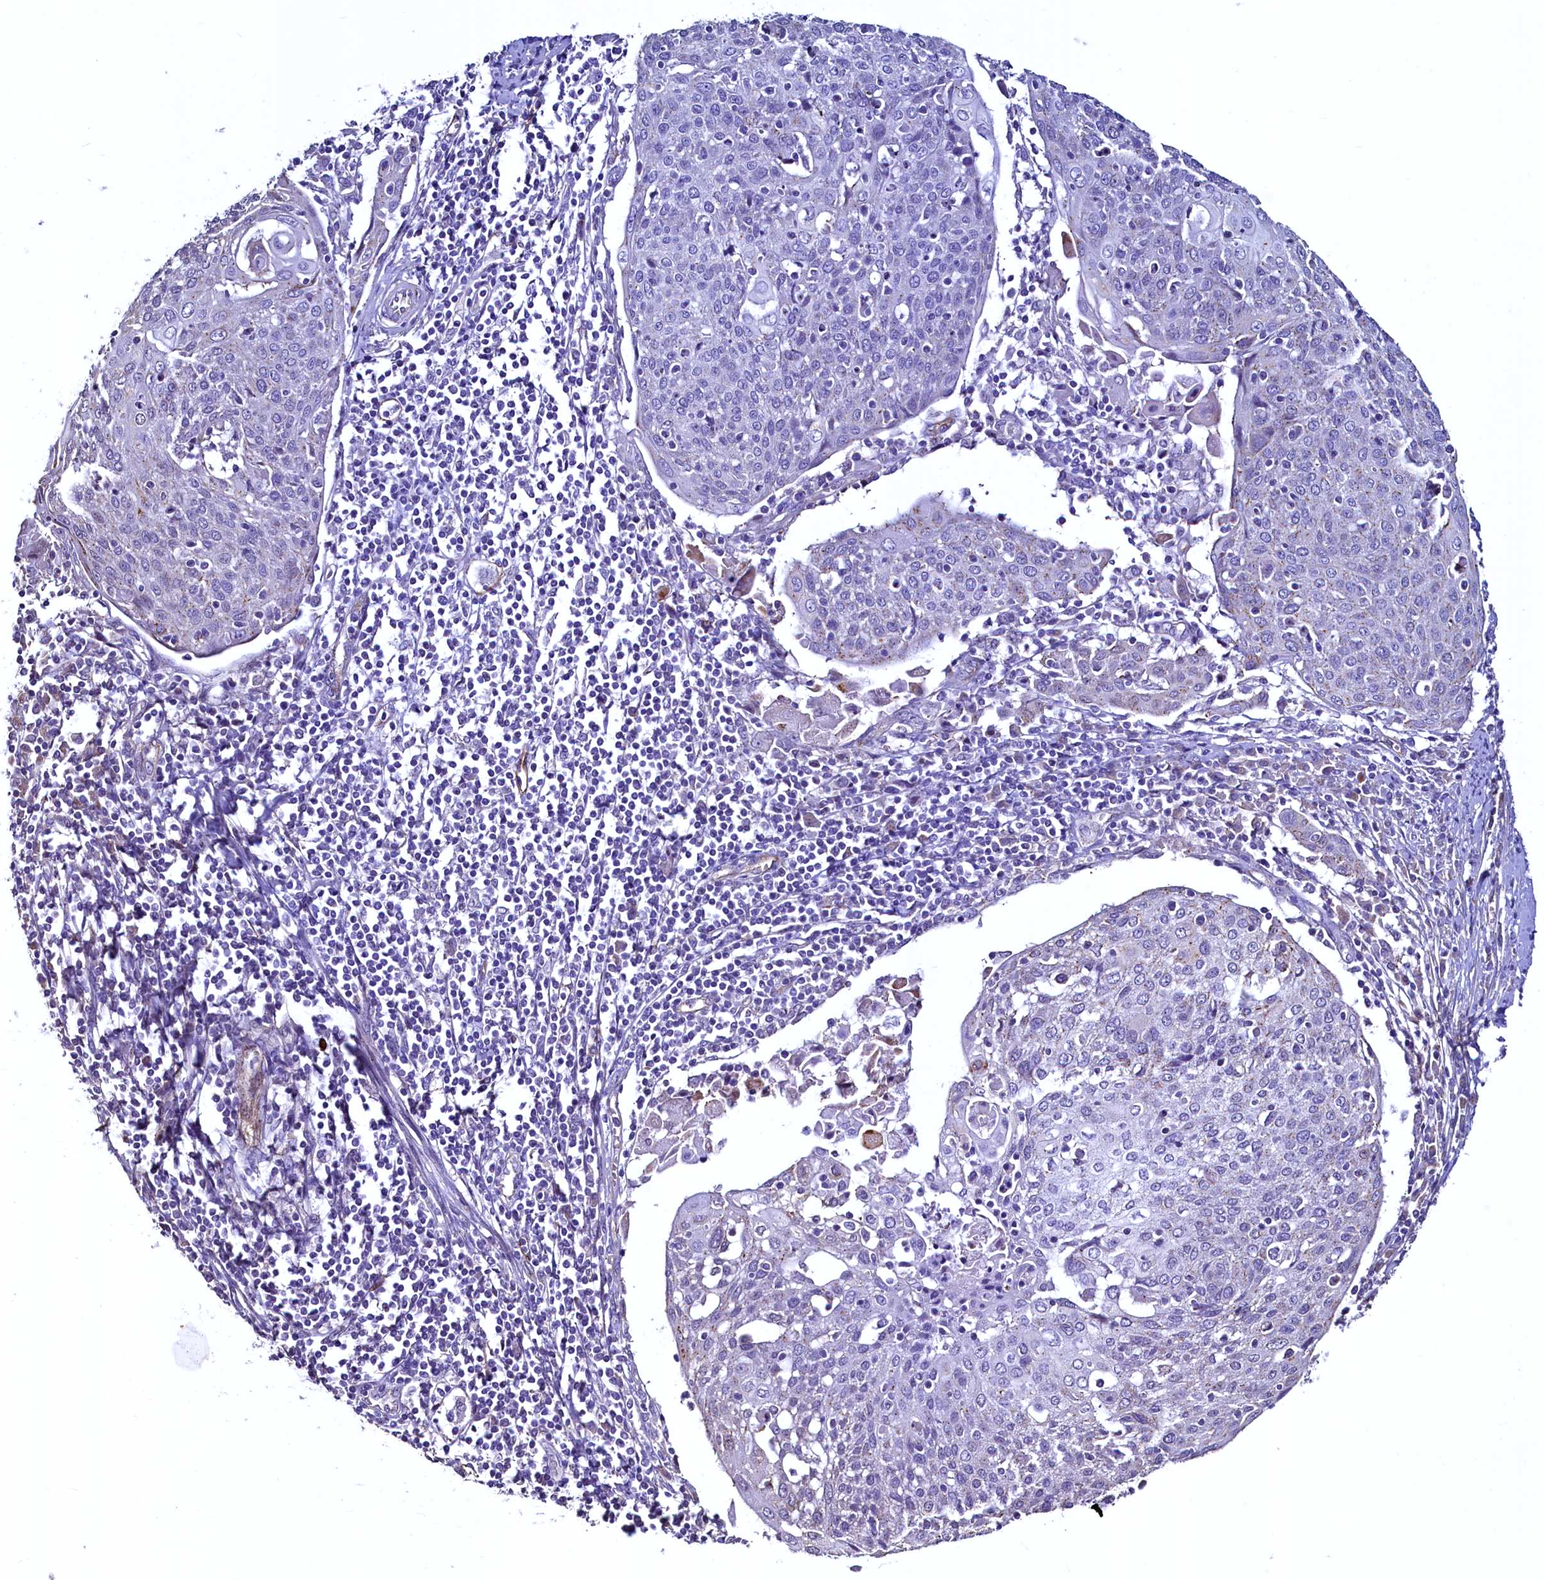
{"staining": {"intensity": "negative", "quantity": "none", "location": "none"}, "tissue": "cervical cancer", "cell_type": "Tumor cells", "image_type": "cancer", "snomed": [{"axis": "morphology", "description": "Squamous cell carcinoma, NOS"}, {"axis": "topography", "description": "Cervix"}], "caption": "This is an immunohistochemistry (IHC) micrograph of human squamous cell carcinoma (cervical). There is no staining in tumor cells.", "gene": "PALM", "patient": {"sex": "female", "age": 67}}